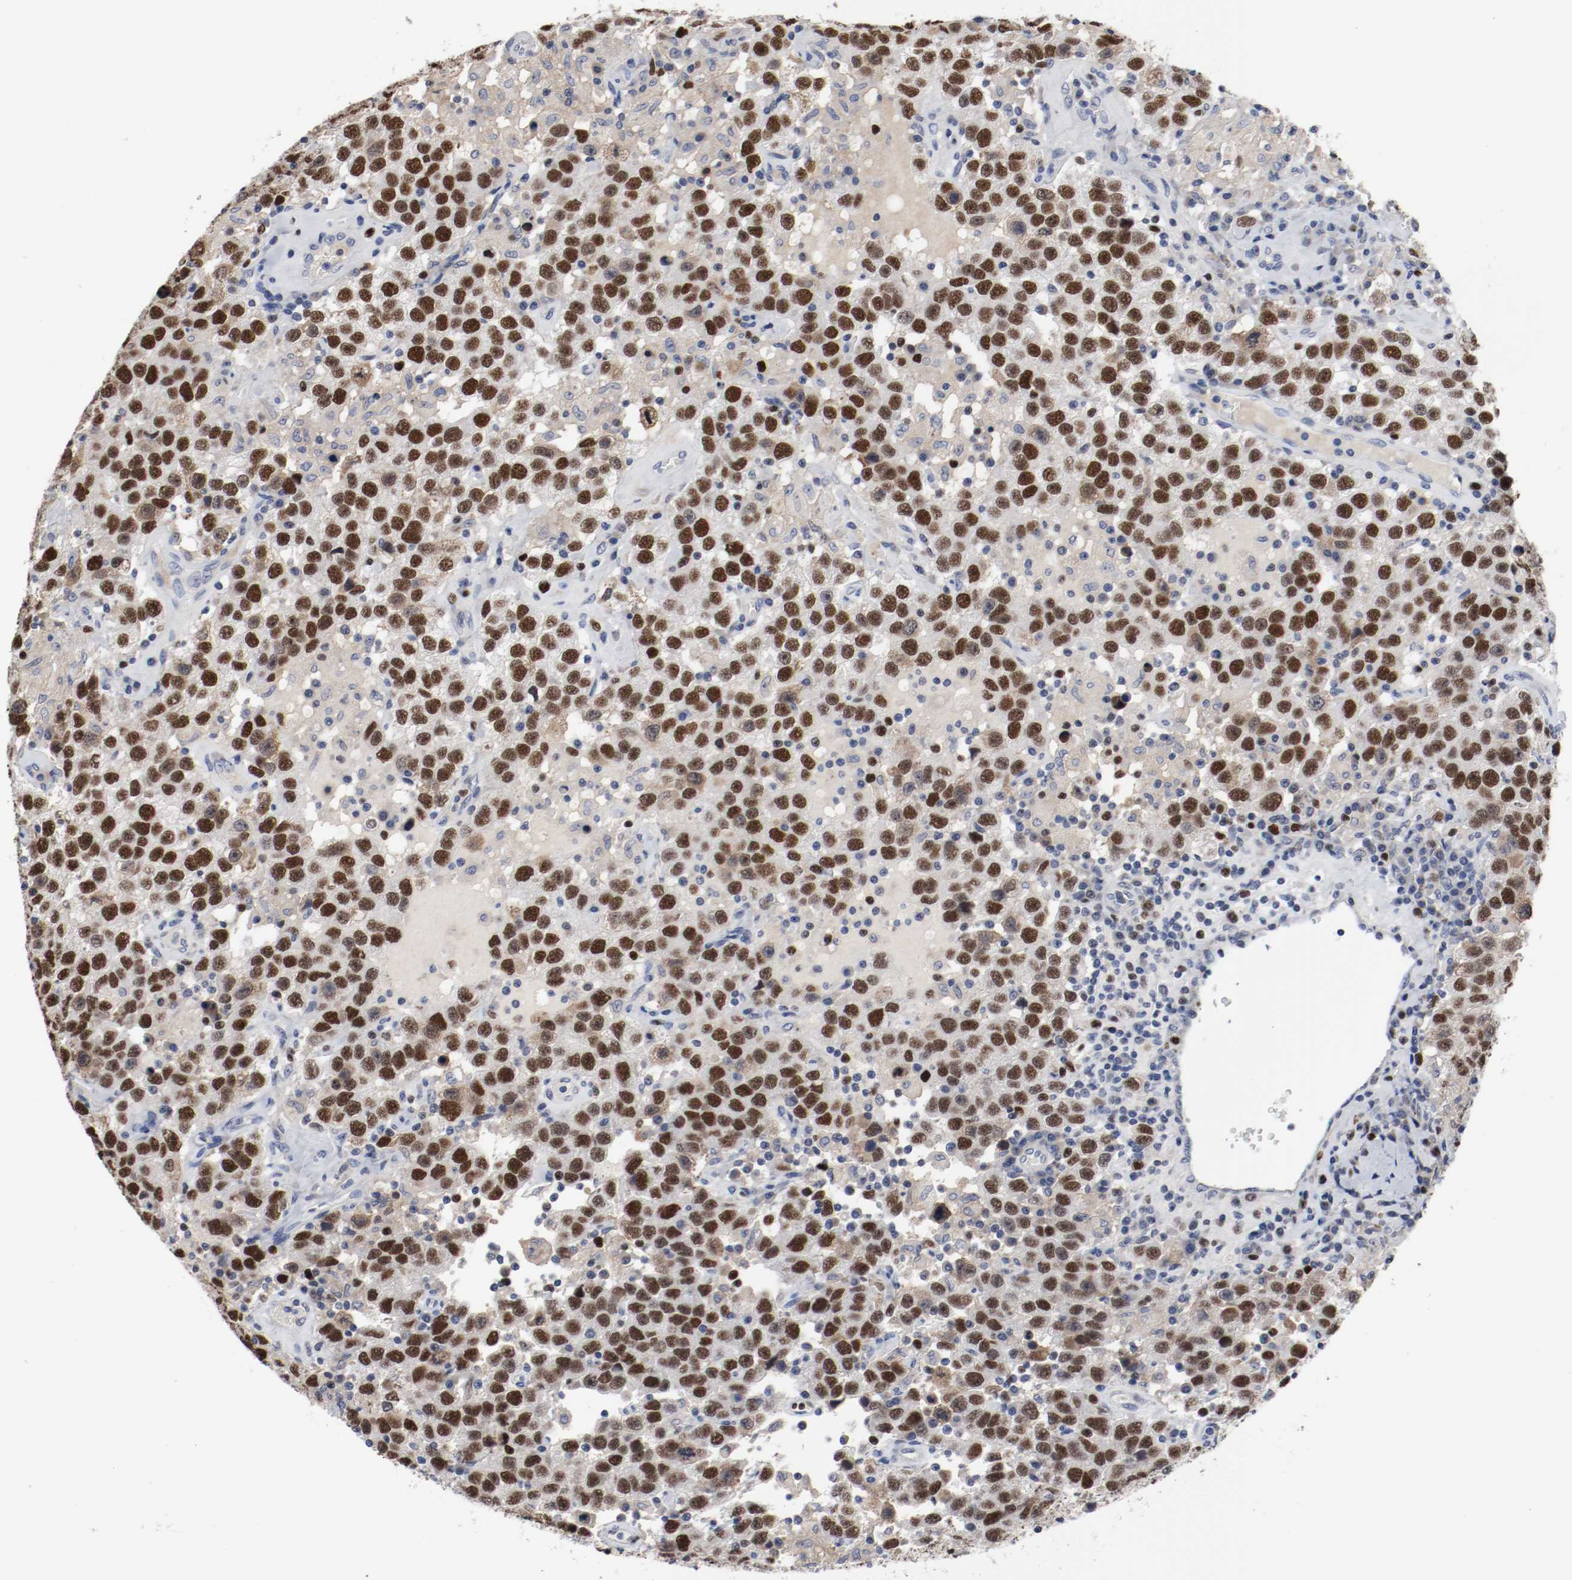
{"staining": {"intensity": "strong", "quantity": ">75%", "location": "nuclear"}, "tissue": "testis cancer", "cell_type": "Tumor cells", "image_type": "cancer", "snomed": [{"axis": "morphology", "description": "Seminoma, NOS"}, {"axis": "topography", "description": "Testis"}], "caption": "Strong nuclear protein positivity is present in approximately >75% of tumor cells in testis seminoma.", "gene": "MCM6", "patient": {"sex": "male", "age": 41}}